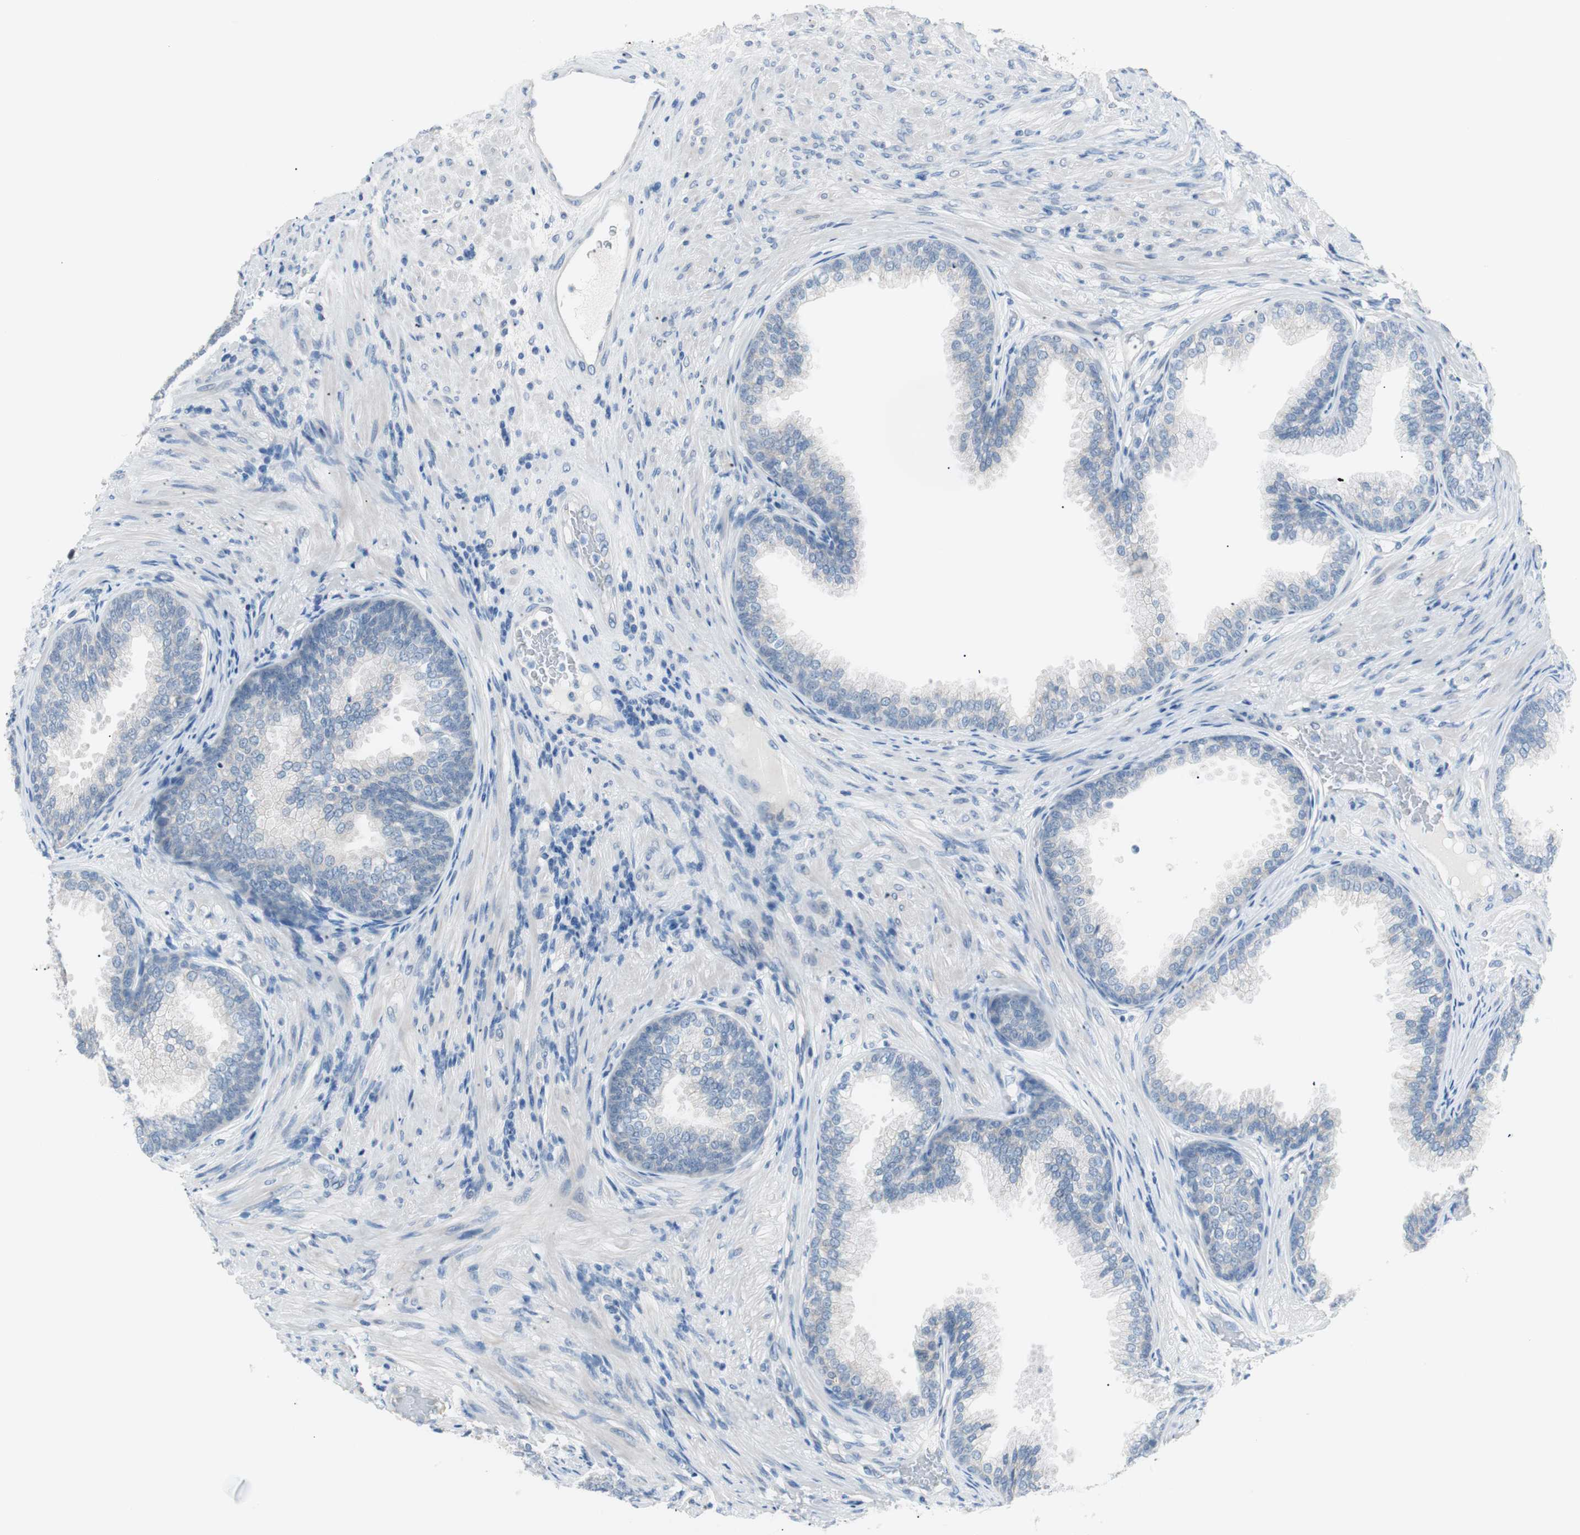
{"staining": {"intensity": "negative", "quantity": "none", "location": "none"}, "tissue": "prostate", "cell_type": "Glandular cells", "image_type": "normal", "snomed": [{"axis": "morphology", "description": "Normal tissue, NOS"}, {"axis": "topography", "description": "Prostate"}], "caption": "IHC micrograph of normal prostate stained for a protein (brown), which demonstrates no positivity in glandular cells.", "gene": "VIL1", "patient": {"sex": "male", "age": 76}}